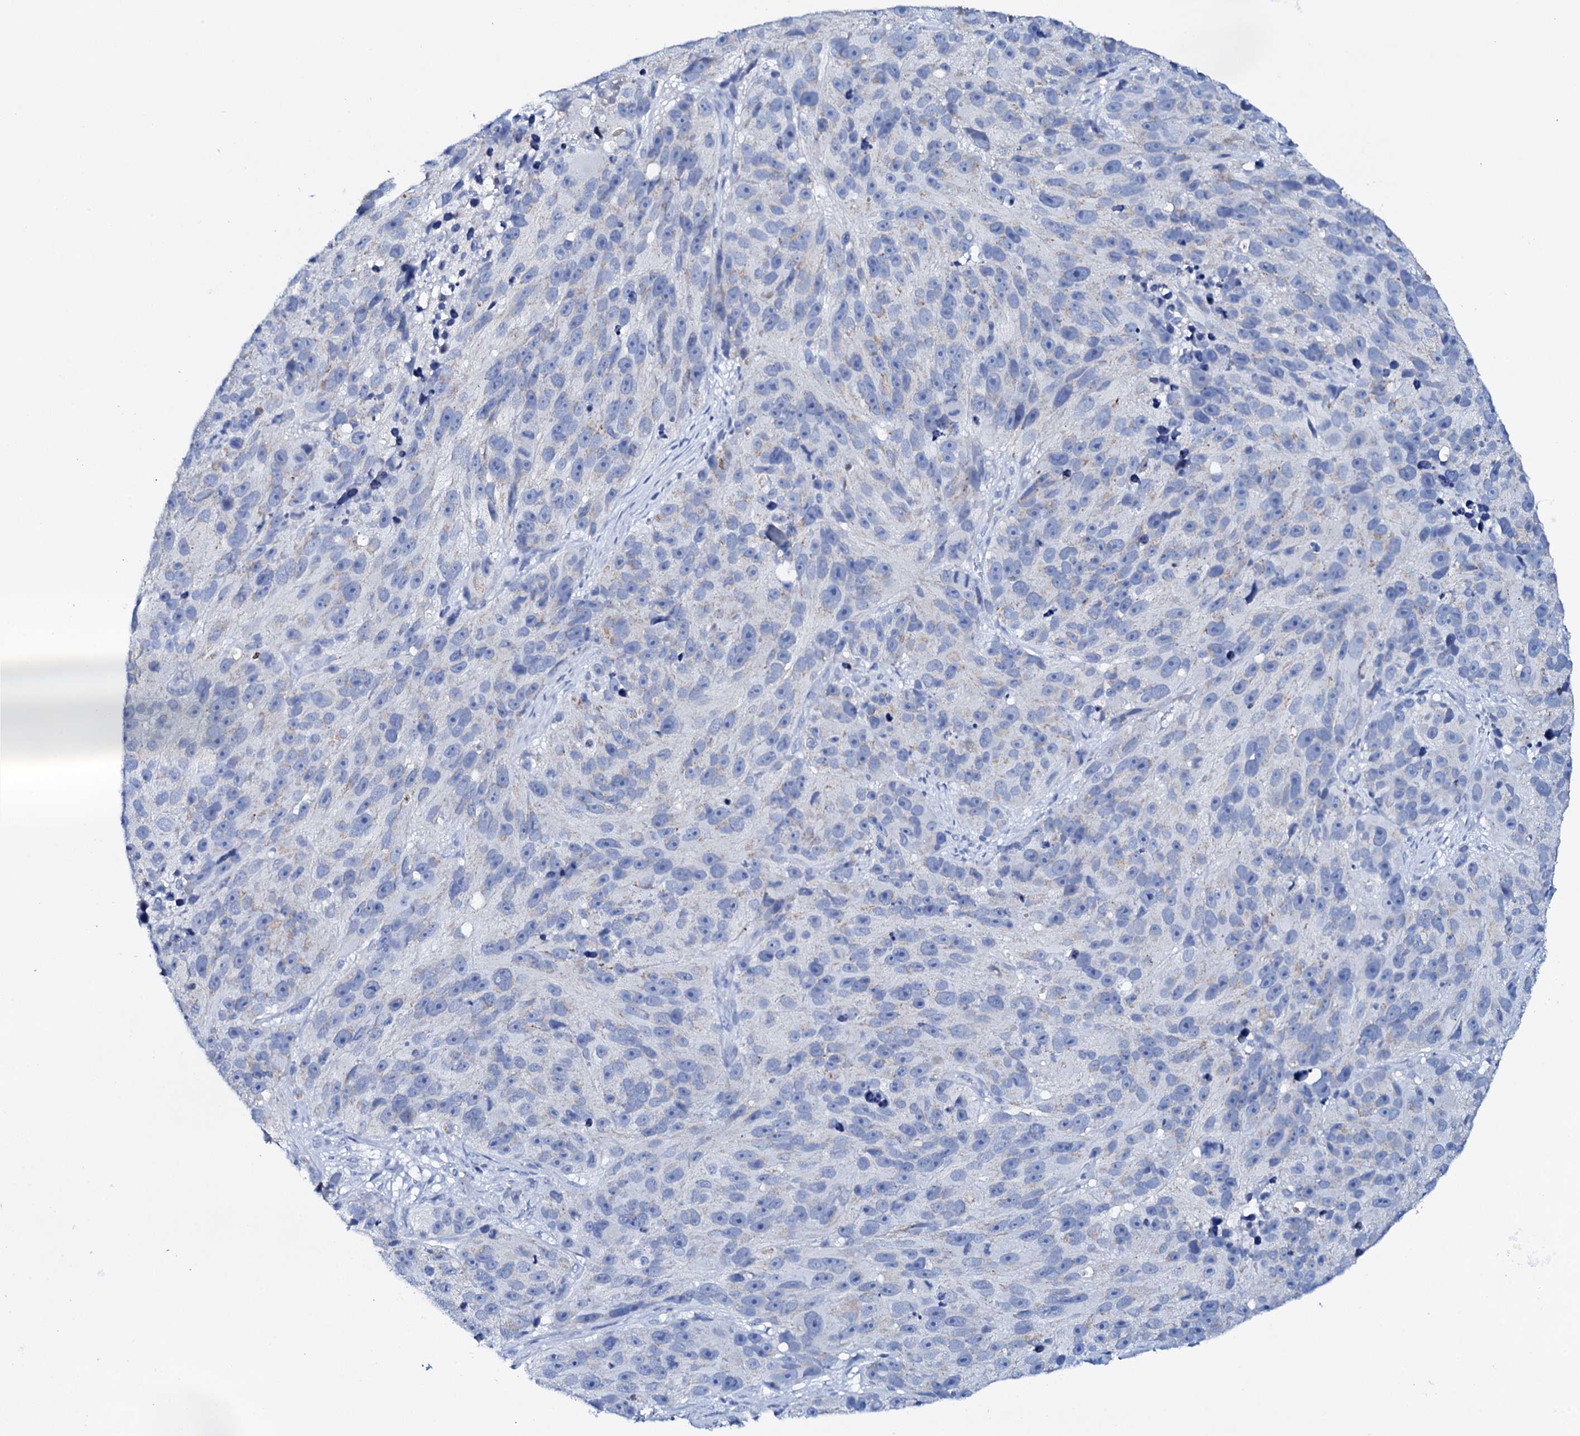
{"staining": {"intensity": "negative", "quantity": "none", "location": "none"}, "tissue": "melanoma", "cell_type": "Tumor cells", "image_type": "cancer", "snomed": [{"axis": "morphology", "description": "Malignant melanoma, NOS"}, {"axis": "topography", "description": "Skin"}], "caption": "Immunohistochemistry micrograph of melanoma stained for a protein (brown), which demonstrates no positivity in tumor cells.", "gene": "FBXL16", "patient": {"sex": "male", "age": 84}}